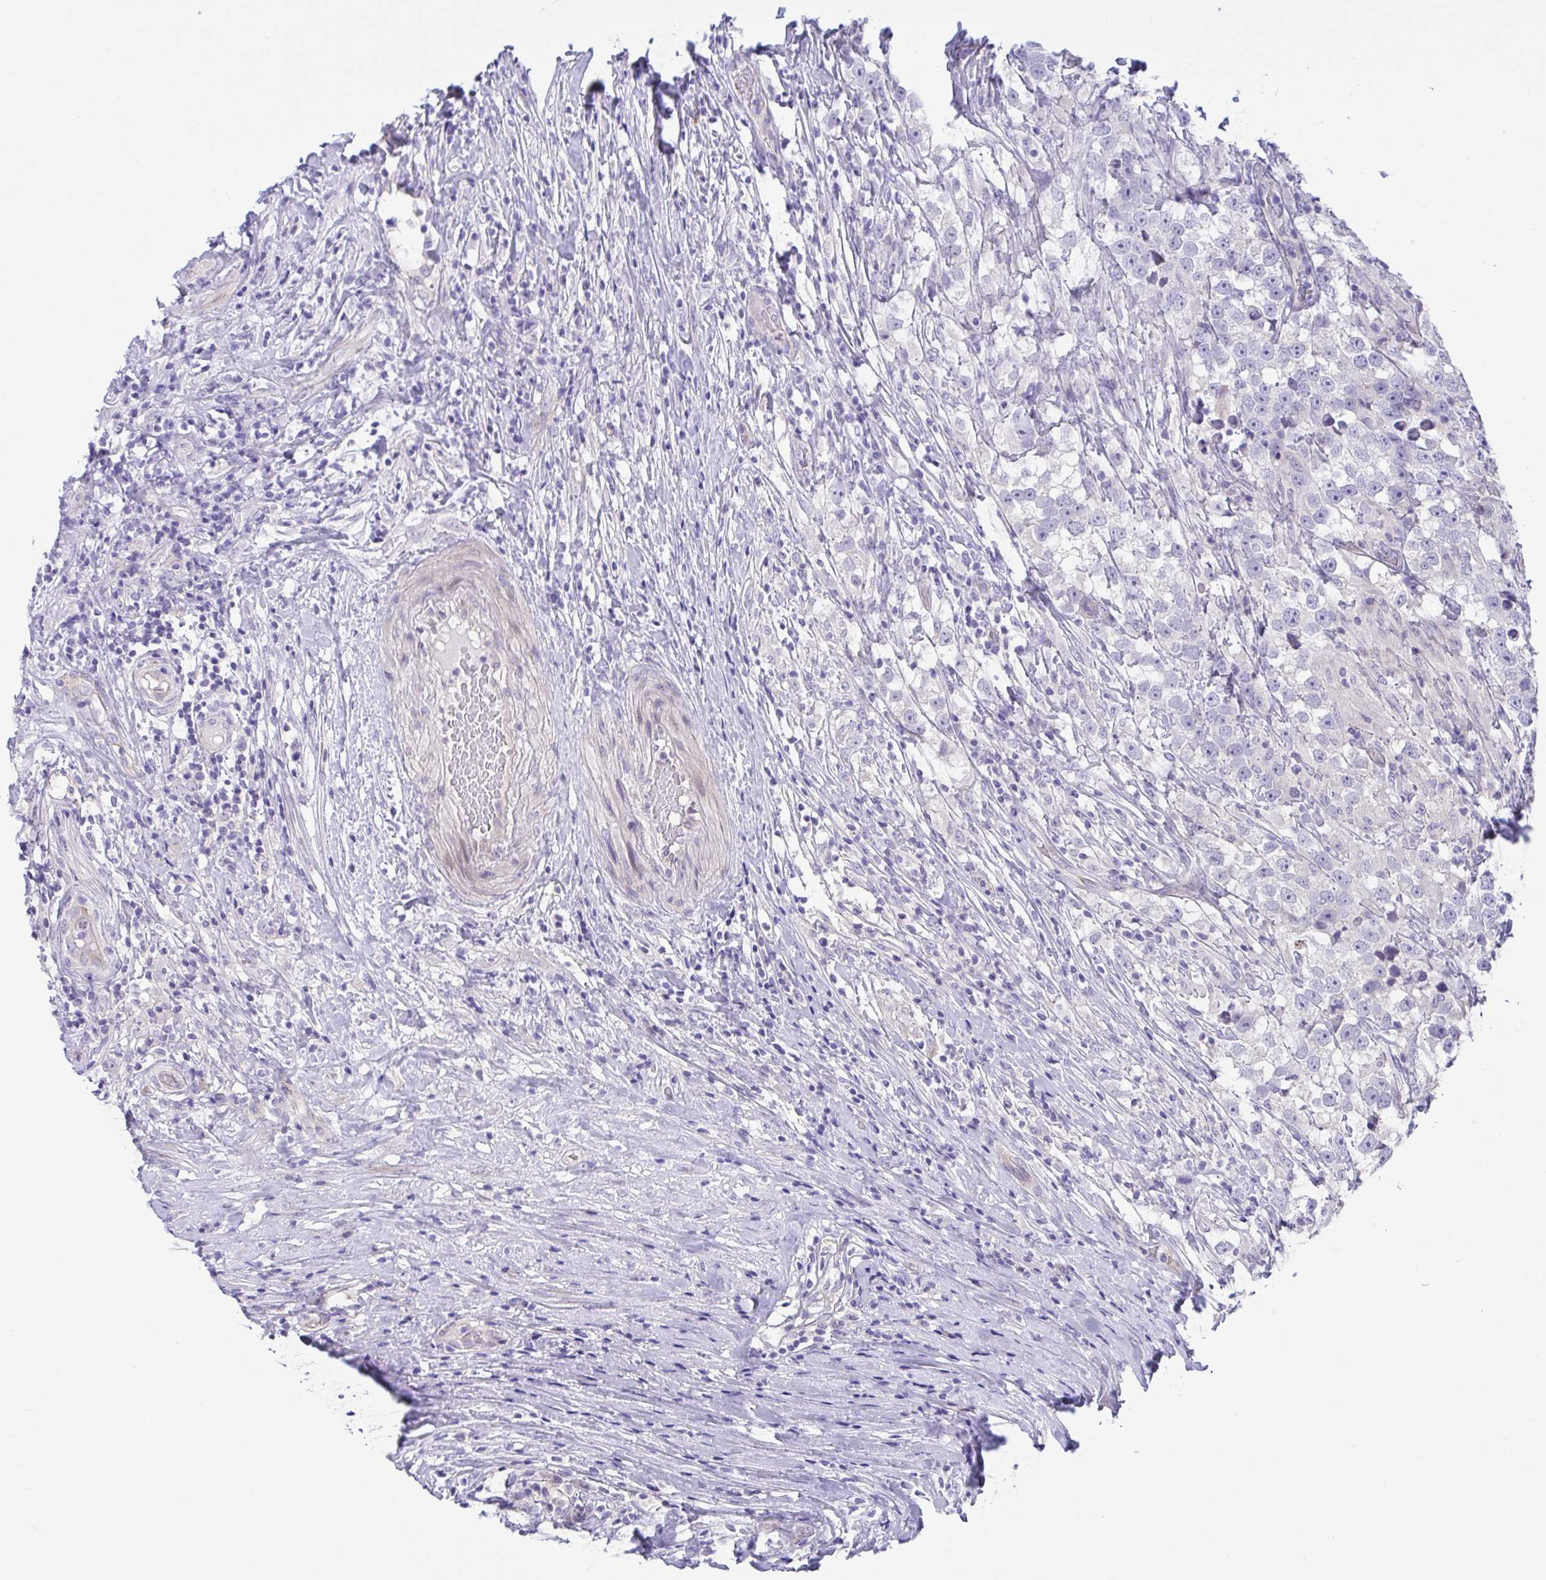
{"staining": {"intensity": "negative", "quantity": "none", "location": "none"}, "tissue": "testis cancer", "cell_type": "Tumor cells", "image_type": "cancer", "snomed": [{"axis": "morphology", "description": "Seminoma, NOS"}, {"axis": "topography", "description": "Testis"}], "caption": "Testis cancer (seminoma) stained for a protein using IHC reveals no positivity tumor cells.", "gene": "RHOXF1", "patient": {"sex": "male", "age": 46}}